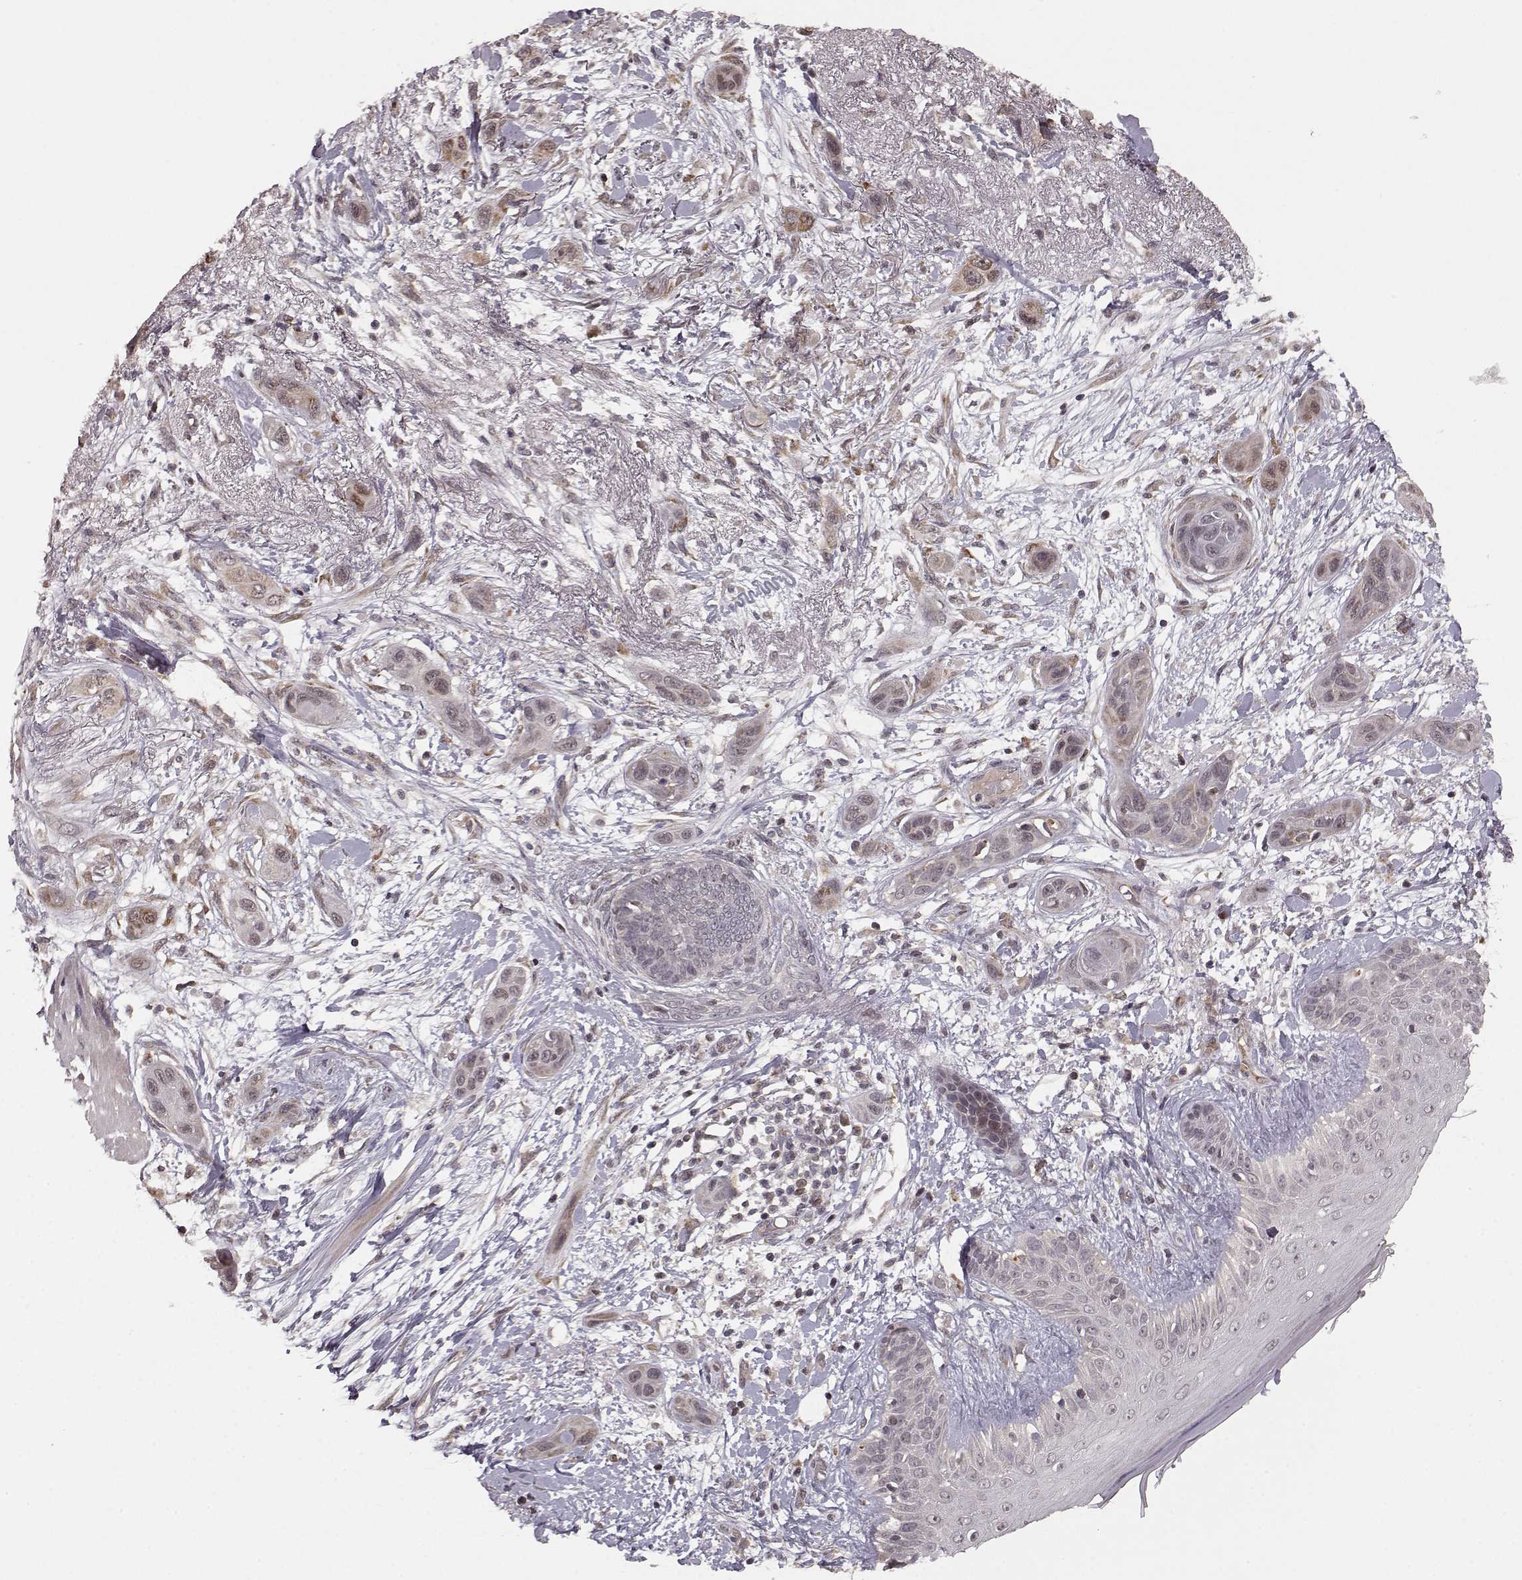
{"staining": {"intensity": "moderate", "quantity": "<25%", "location": "cytoplasmic/membranous"}, "tissue": "skin cancer", "cell_type": "Tumor cells", "image_type": "cancer", "snomed": [{"axis": "morphology", "description": "Squamous cell carcinoma, NOS"}, {"axis": "topography", "description": "Skin"}], "caption": "A brown stain highlights moderate cytoplasmic/membranous staining of a protein in skin cancer (squamous cell carcinoma) tumor cells. (brown staining indicates protein expression, while blue staining denotes nuclei).", "gene": "ELOVL5", "patient": {"sex": "male", "age": 79}}